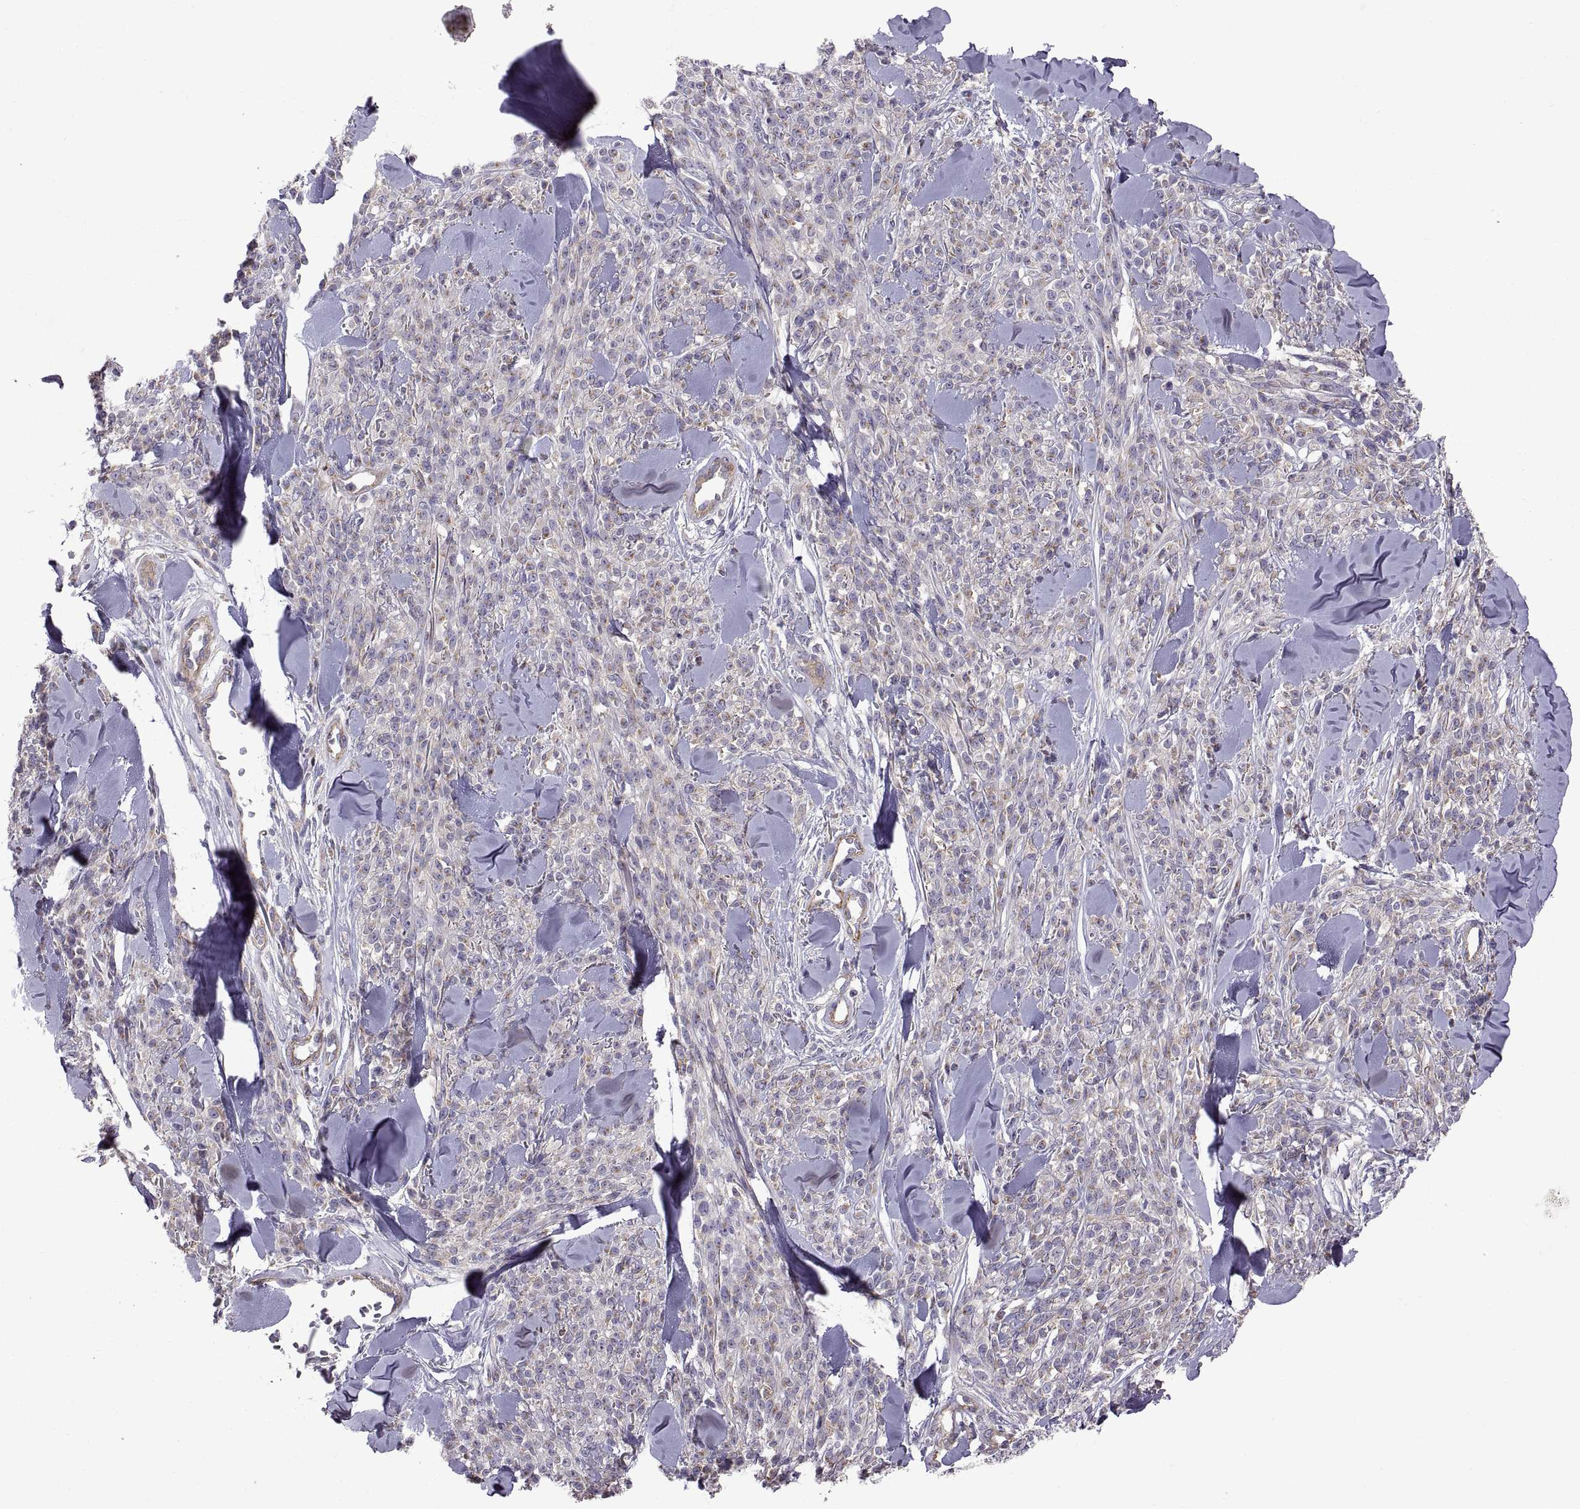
{"staining": {"intensity": "negative", "quantity": "none", "location": "none"}, "tissue": "melanoma", "cell_type": "Tumor cells", "image_type": "cancer", "snomed": [{"axis": "morphology", "description": "Malignant melanoma, NOS"}, {"axis": "topography", "description": "Skin"}, {"axis": "topography", "description": "Skin of trunk"}], "caption": "Immunohistochemistry (IHC) of melanoma reveals no expression in tumor cells.", "gene": "ARSL", "patient": {"sex": "male", "age": 74}}